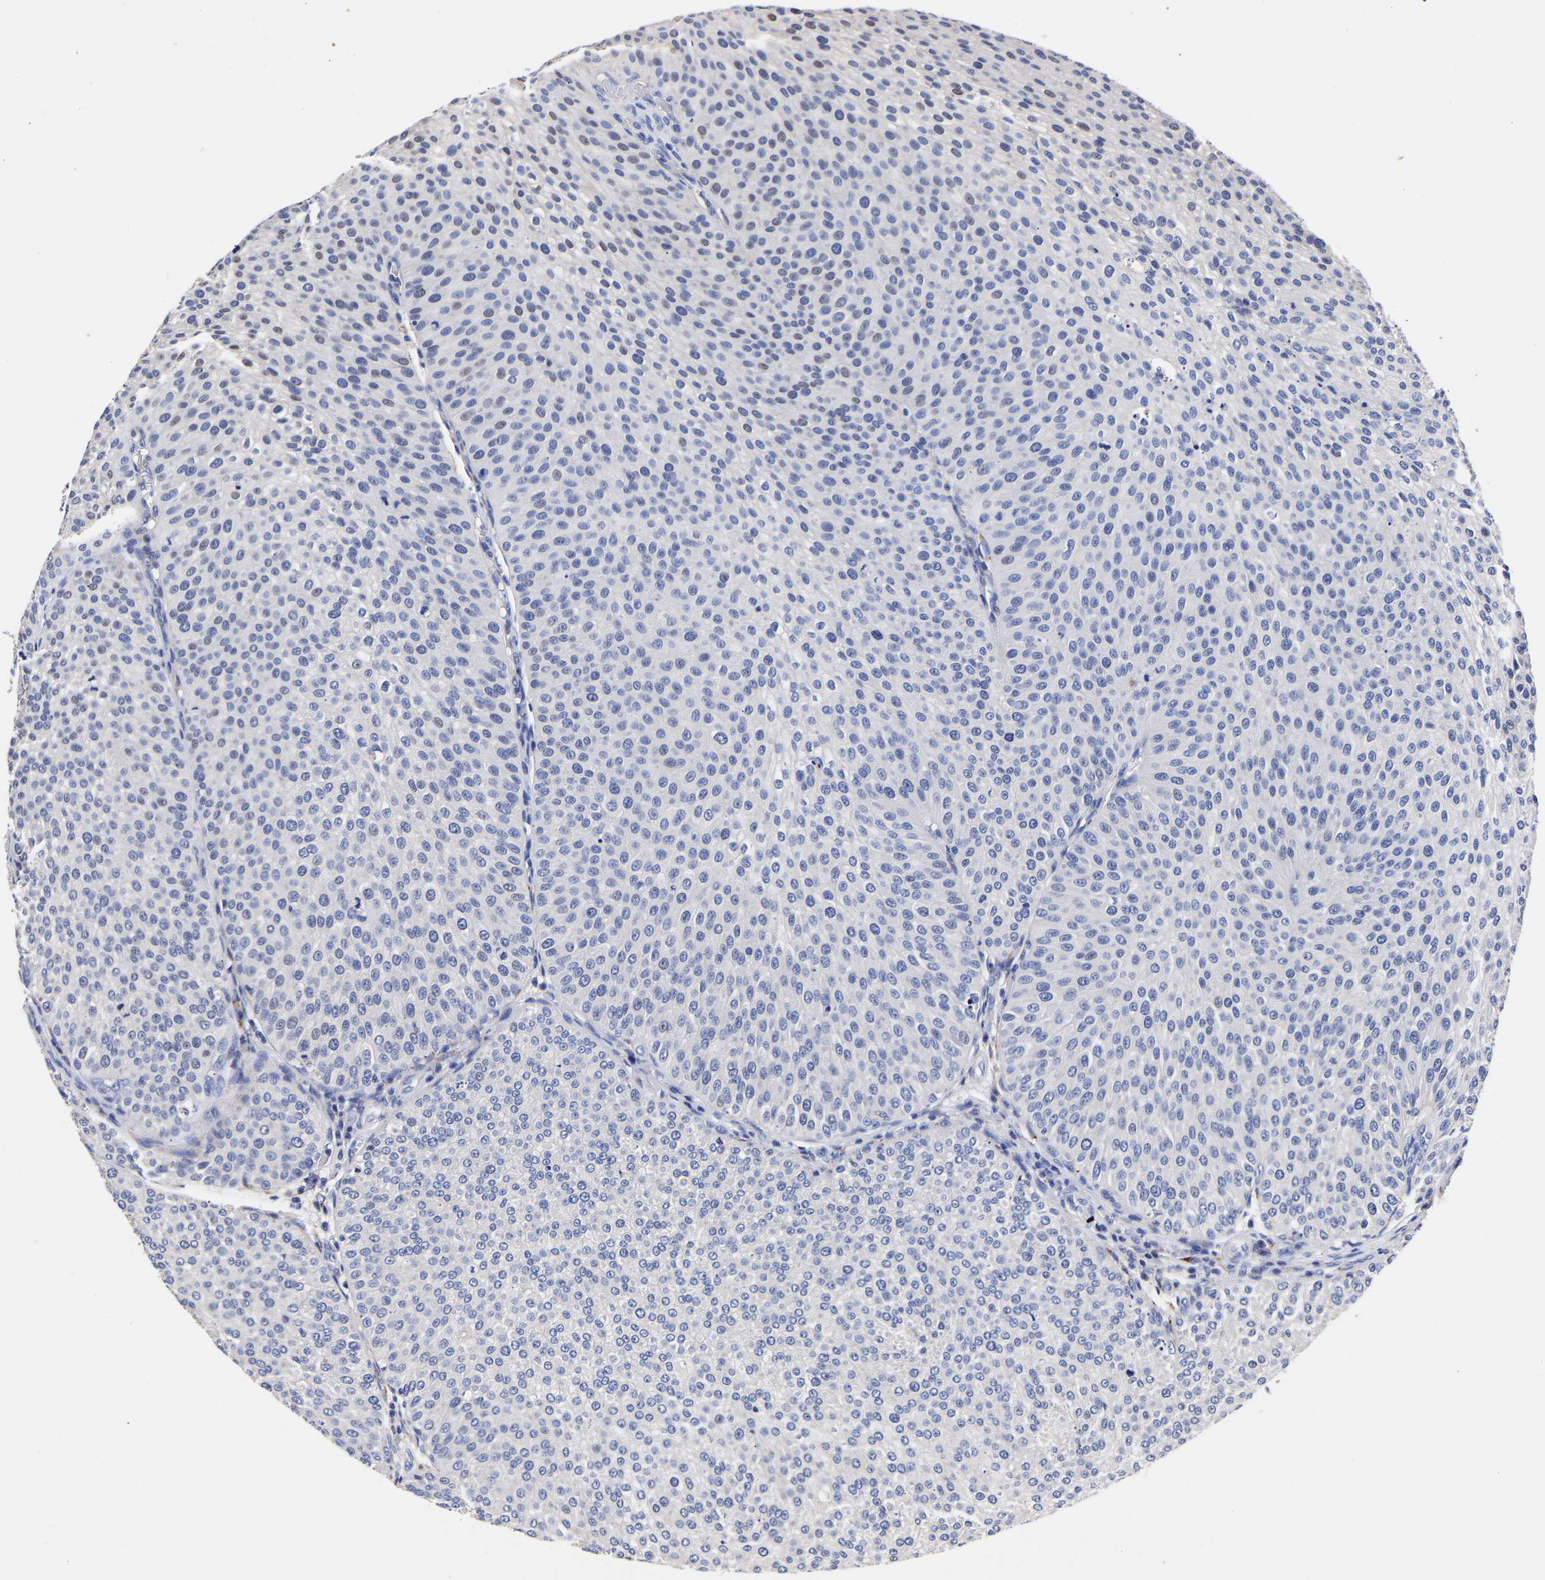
{"staining": {"intensity": "negative", "quantity": "none", "location": "none"}, "tissue": "urothelial cancer", "cell_type": "Tumor cells", "image_type": "cancer", "snomed": [{"axis": "morphology", "description": "Urothelial carcinoma, Low grade"}, {"axis": "topography", "description": "Smooth muscle"}, {"axis": "topography", "description": "Urinary bladder"}], "caption": "IHC histopathology image of human urothelial carcinoma (low-grade) stained for a protein (brown), which demonstrates no staining in tumor cells.", "gene": "SEM1", "patient": {"sex": "male", "age": 60}}